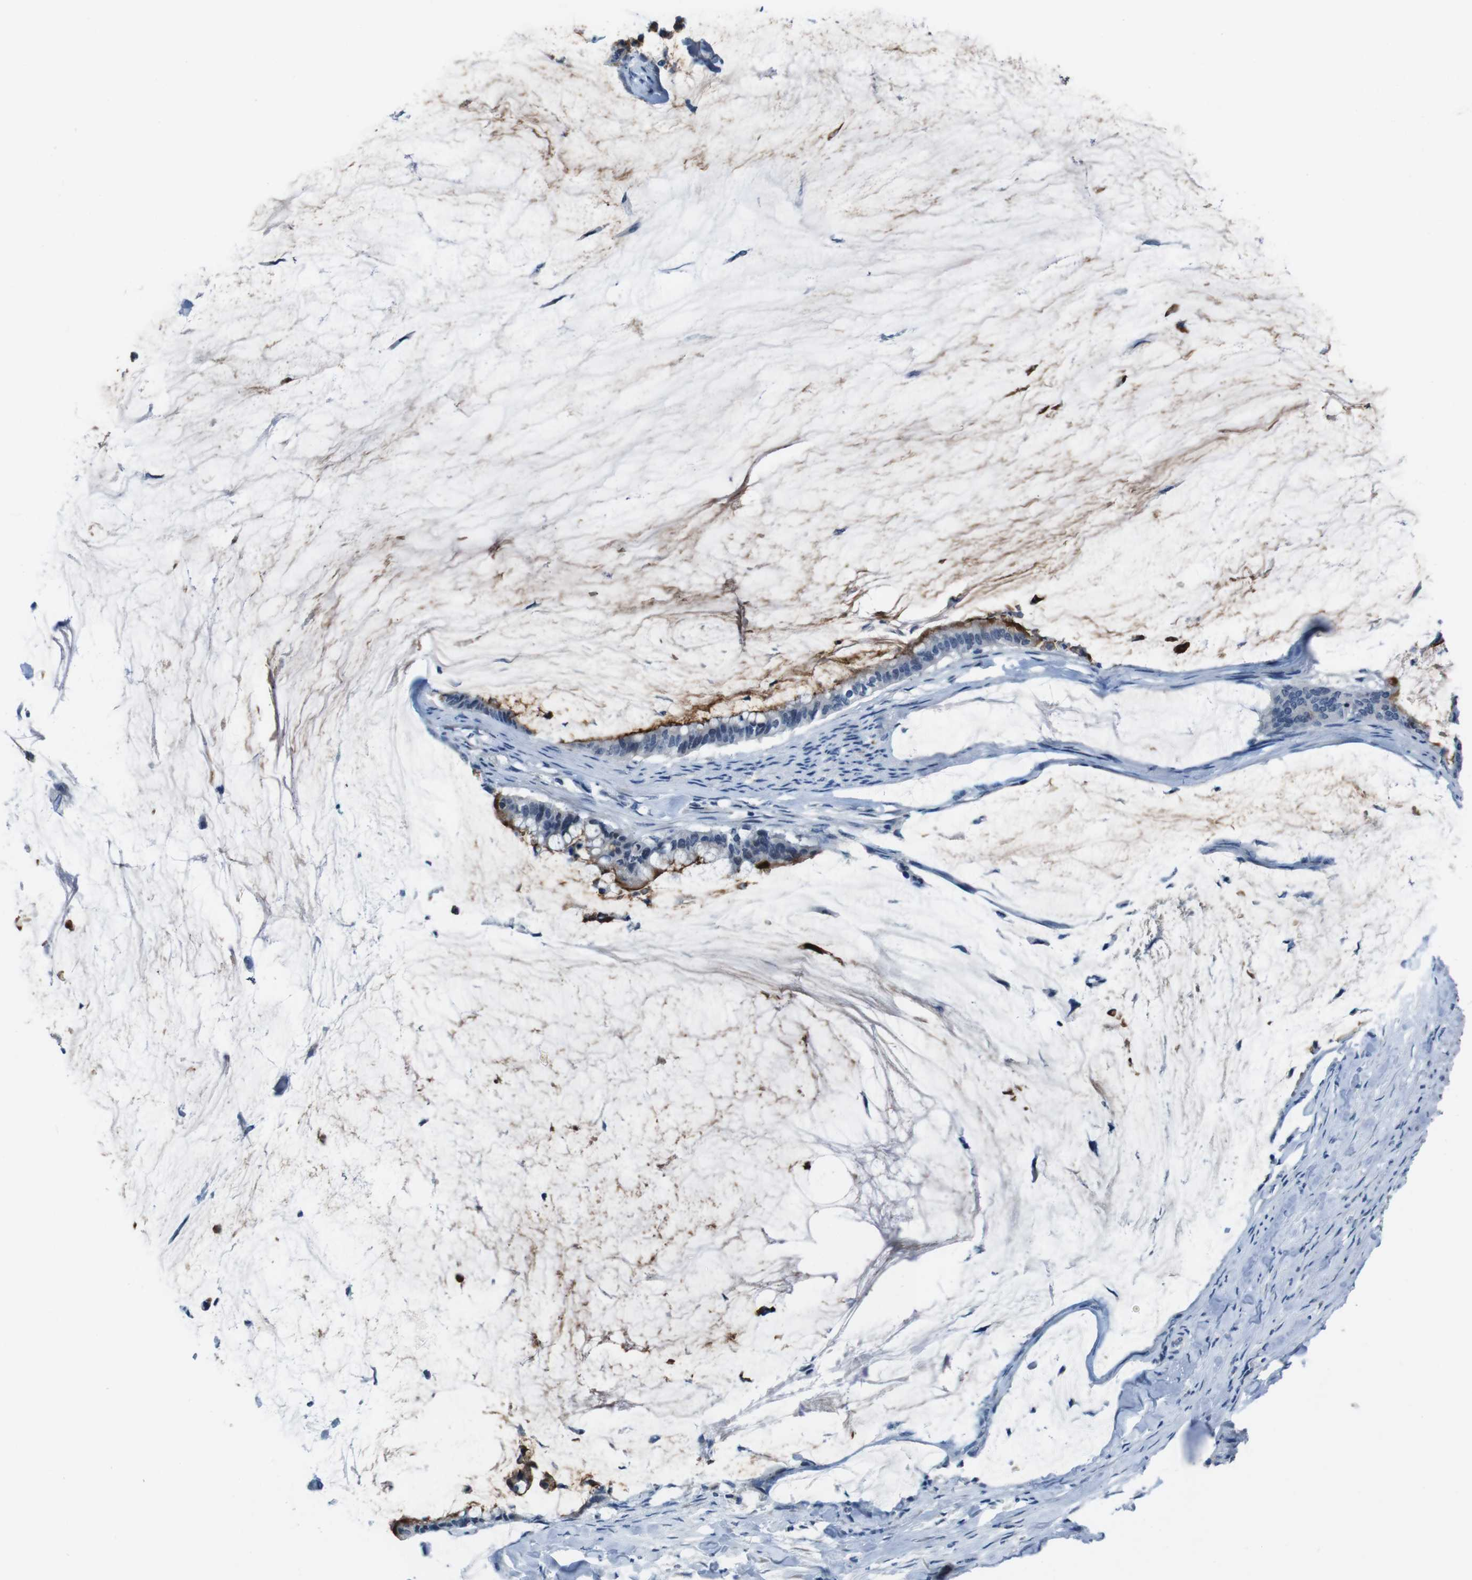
{"staining": {"intensity": "moderate", "quantity": ">75%", "location": "cytoplasmic/membranous"}, "tissue": "pancreatic cancer", "cell_type": "Tumor cells", "image_type": "cancer", "snomed": [{"axis": "morphology", "description": "Adenocarcinoma, NOS"}, {"axis": "topography", "description": "Pancreas"}], "caption": "This image displays IHC staining of pancreatic cancer, with medium moderate cytoplasmic/membranous positivity in approximately >75% of tumor cells.", "gene": "CDHR2", "patient": {"sex": "male", "age": 41}}